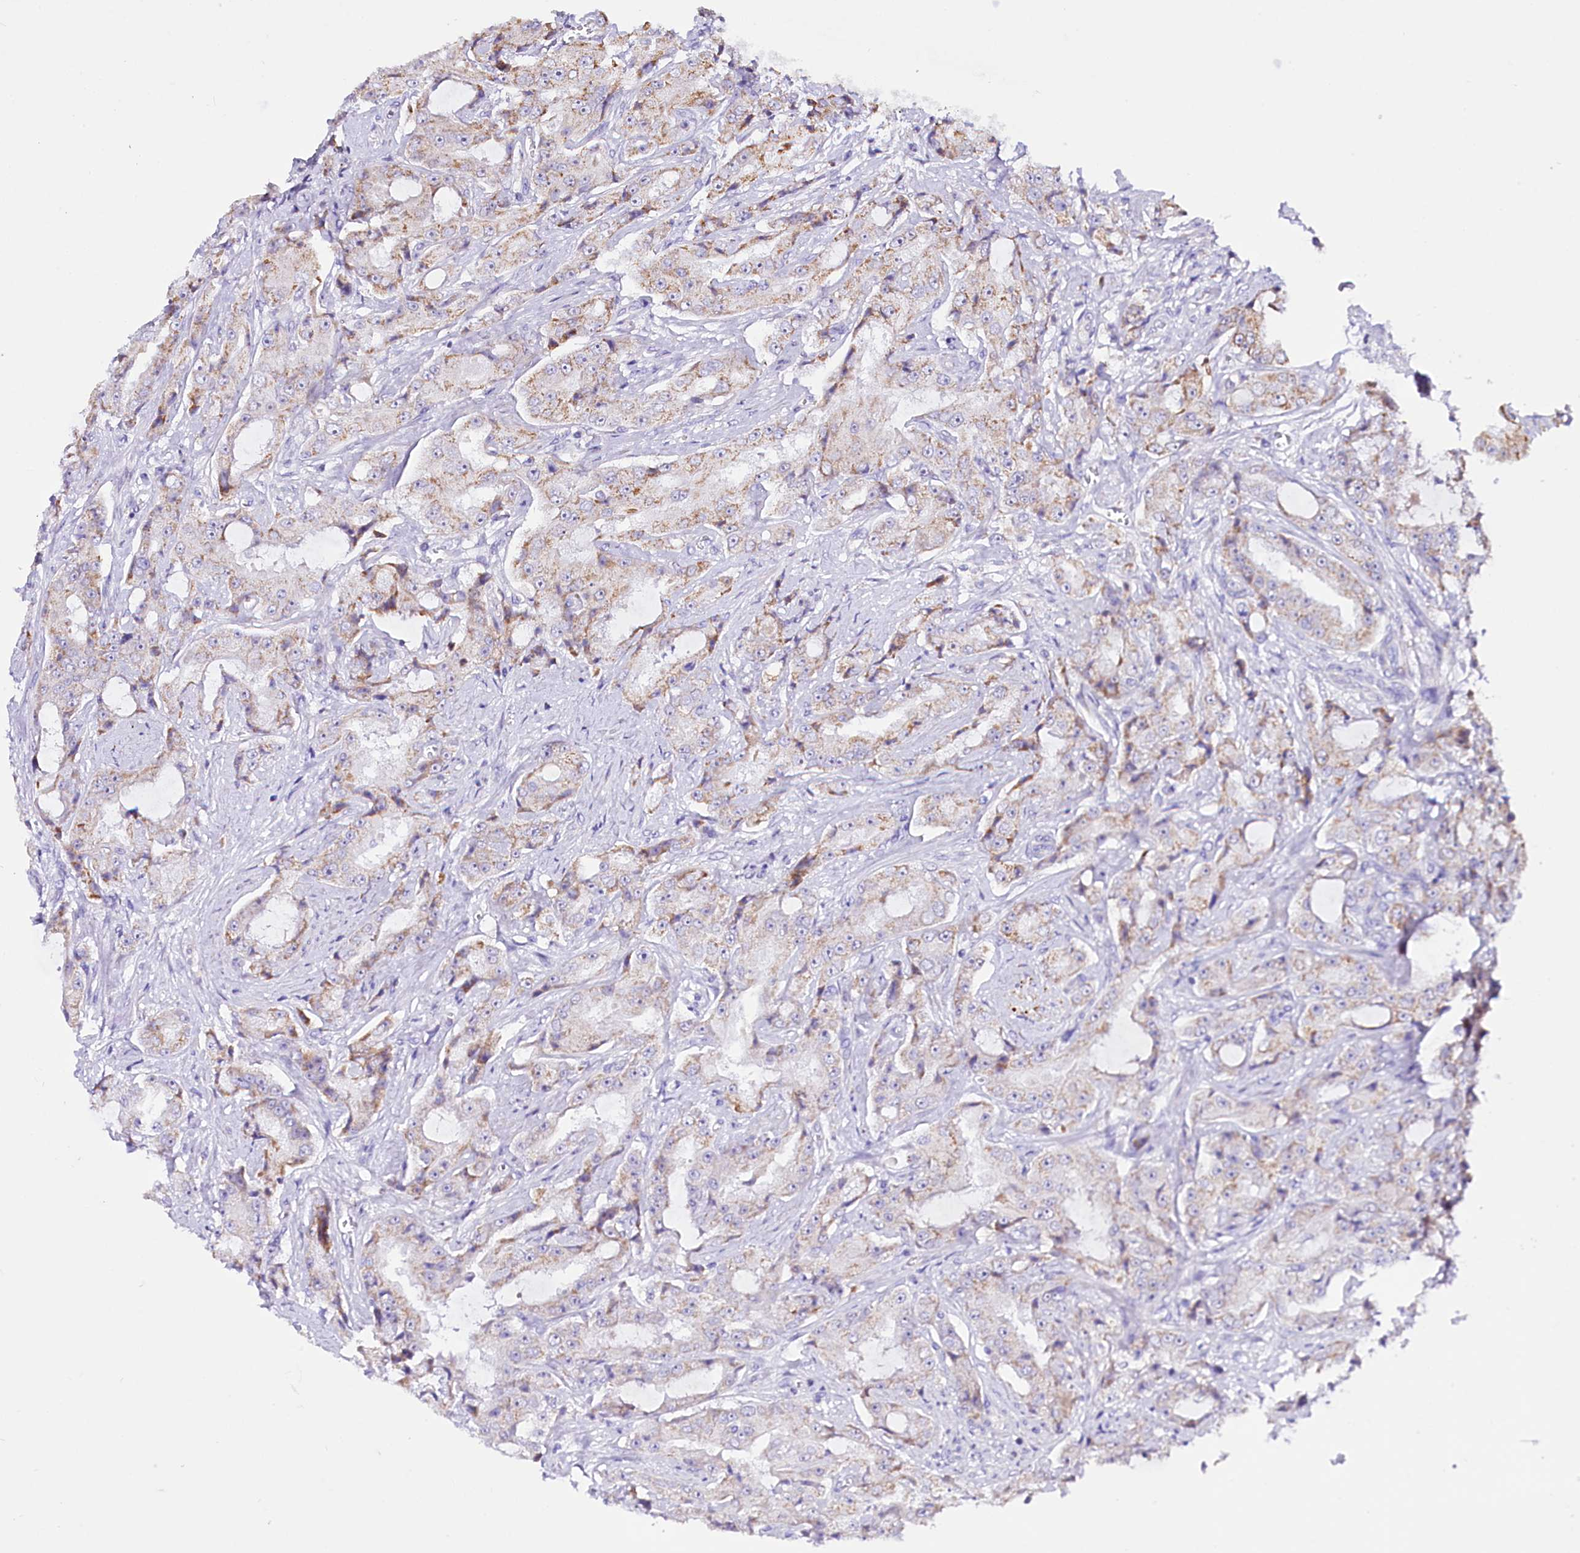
{"staining": {"intensity": "weak", "quantity": "25%-75%", "location": "cytoplasmic/membranous"}, "tissue": "prostate cancer", "cell_type": "Tumor cells", "image_type": "cancer", "snomed": [{"axis": "morphology", "description": "Adenocarcinoma, High grade"}, {"axis": "topography", "description": "Prostate"}], "caption": "Prostate cancer stained with a protein marker shows weak staining in tumor cells.", "gene": "ST7", "patient": {"sex": "male", "age": 73}}